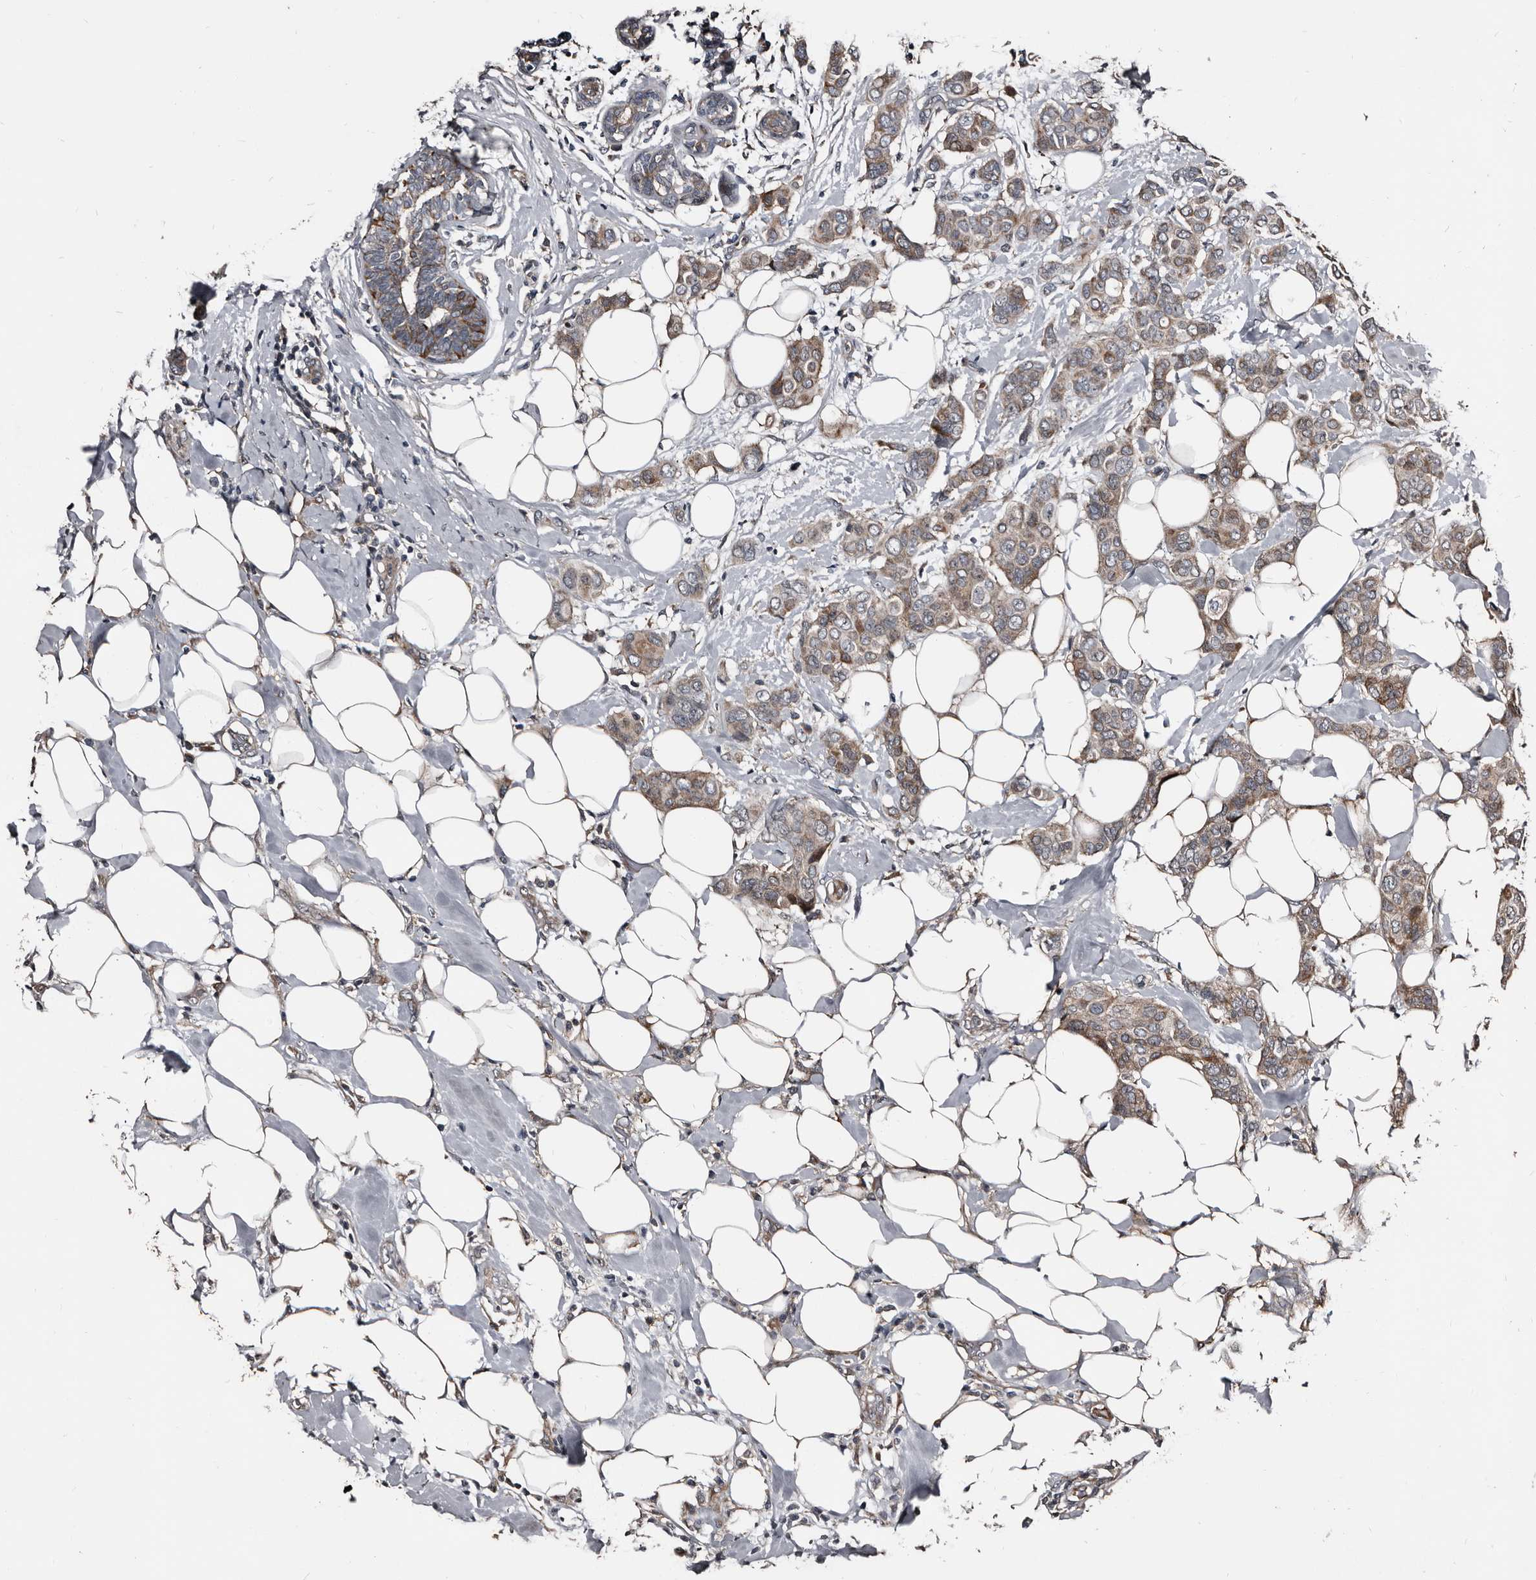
{"staining": {"intensity": "weak", "quantity": ">75%", "location": "cytoplasmic/membranous"}, "tissue": "breast cancer", "cell_type": "Tumor cells", "image_type": "cancer", "snomed": [{"axis": "morphology", "description": "Lobular carcinoma"}, {"axis": "topography", "description": "Breast"}], "caption": "An immunohistochemistry image of neoplastic tissue is shown. Protein staining in brown shows weak cytoplasmic/membranous positivity in lobular carcinoma (breast) within tumor cells.", "gene": "DHPS", "patient": {"sex": "female", "age": 51}}